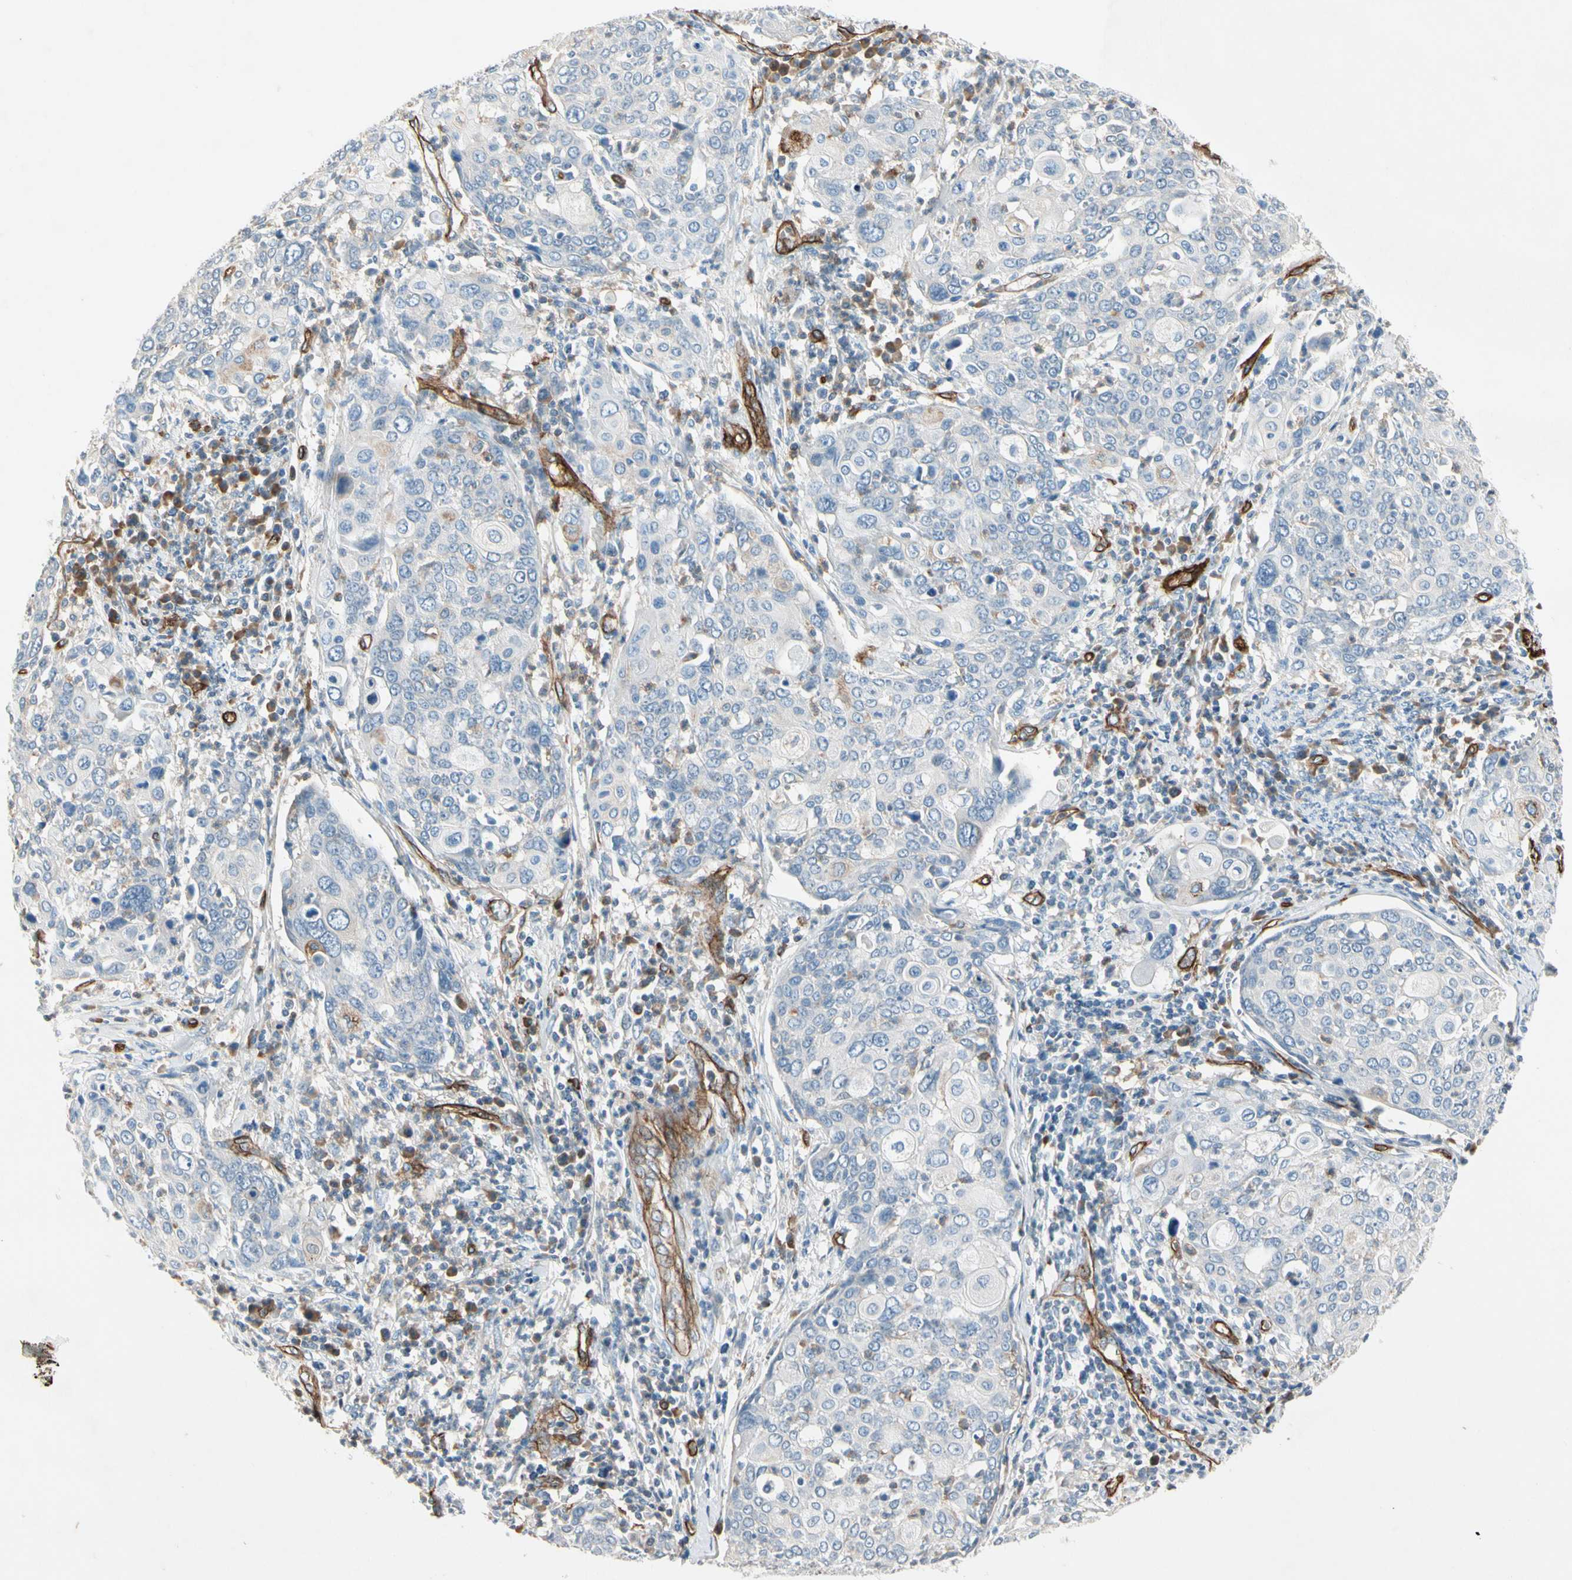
{"staining": {"intensity": "negative", "quantity": "none", "location": "none"}, "tissue": "cervical cancer", "cell_type": "Tumor cells", "image_type": "cancer", "snomed": [{"axis": "morphology", "description": "Squamous cell carcinoma, NOS"}, {"axis": "topography", "description": "Cervix"}], "caption": "Immunohistochemical staining of human cervical cancer (squamous cell carcinoma) demonstrates no significant expression in tumor cells. (IHC, brightfield microscopy, high magnification).", "gene": "CD93", "patient": {"sex": "female", "age": 40}}